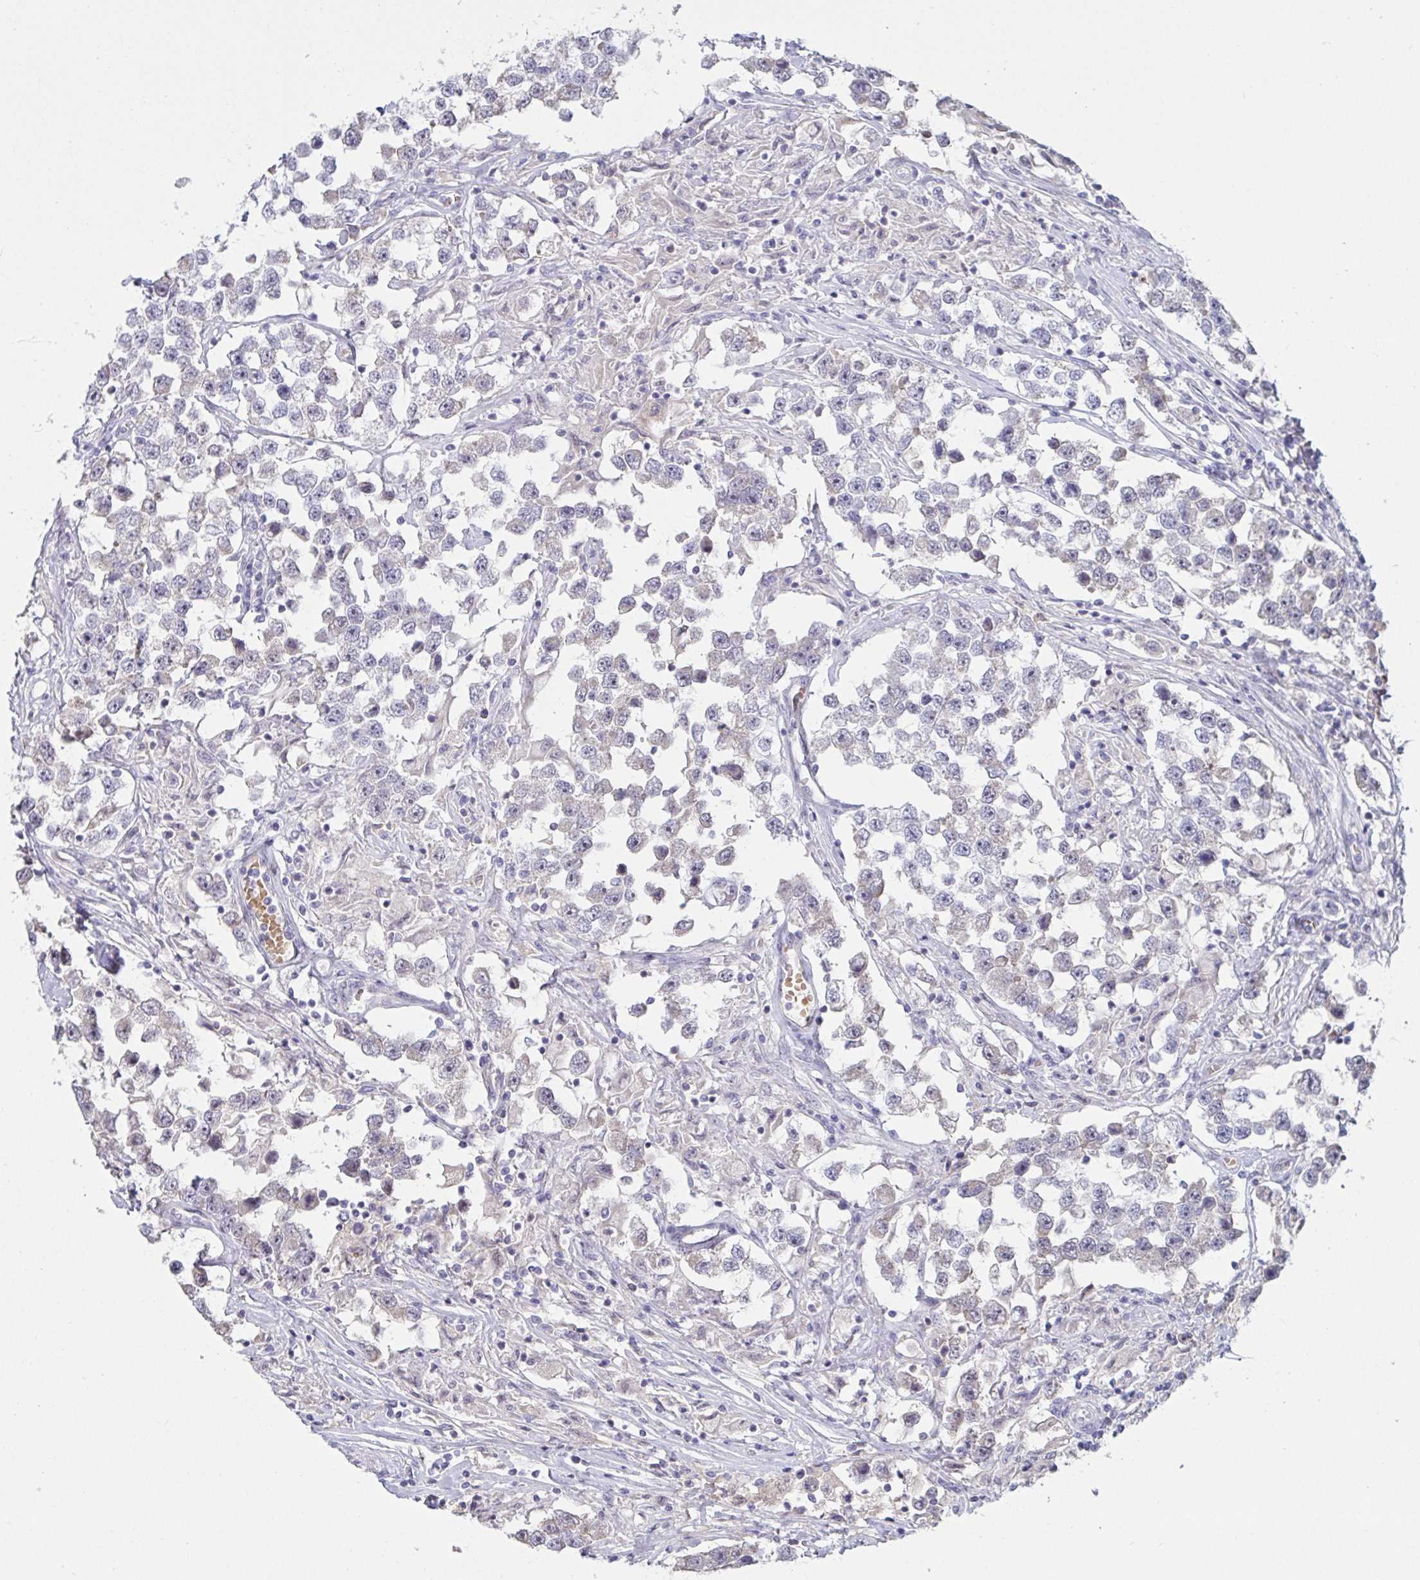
{"staining": {"intensity": "negative", "quantity": "none", "location": "none"}, "tissue": "testis cancer", "cell_type": "Tumor cells", "image_type": "cancer", "snomed": [{"axis": "morphology", "description": "Seminoma, NOS"}, {"axis": "topography", "description": "Testis"}], "caption": "Tumor cells show no significant expression in testis cancer (seminoma). Nuclei are stained in blue.", "gene": "MYC", "patient": {"sex": "male", "age": 46}}